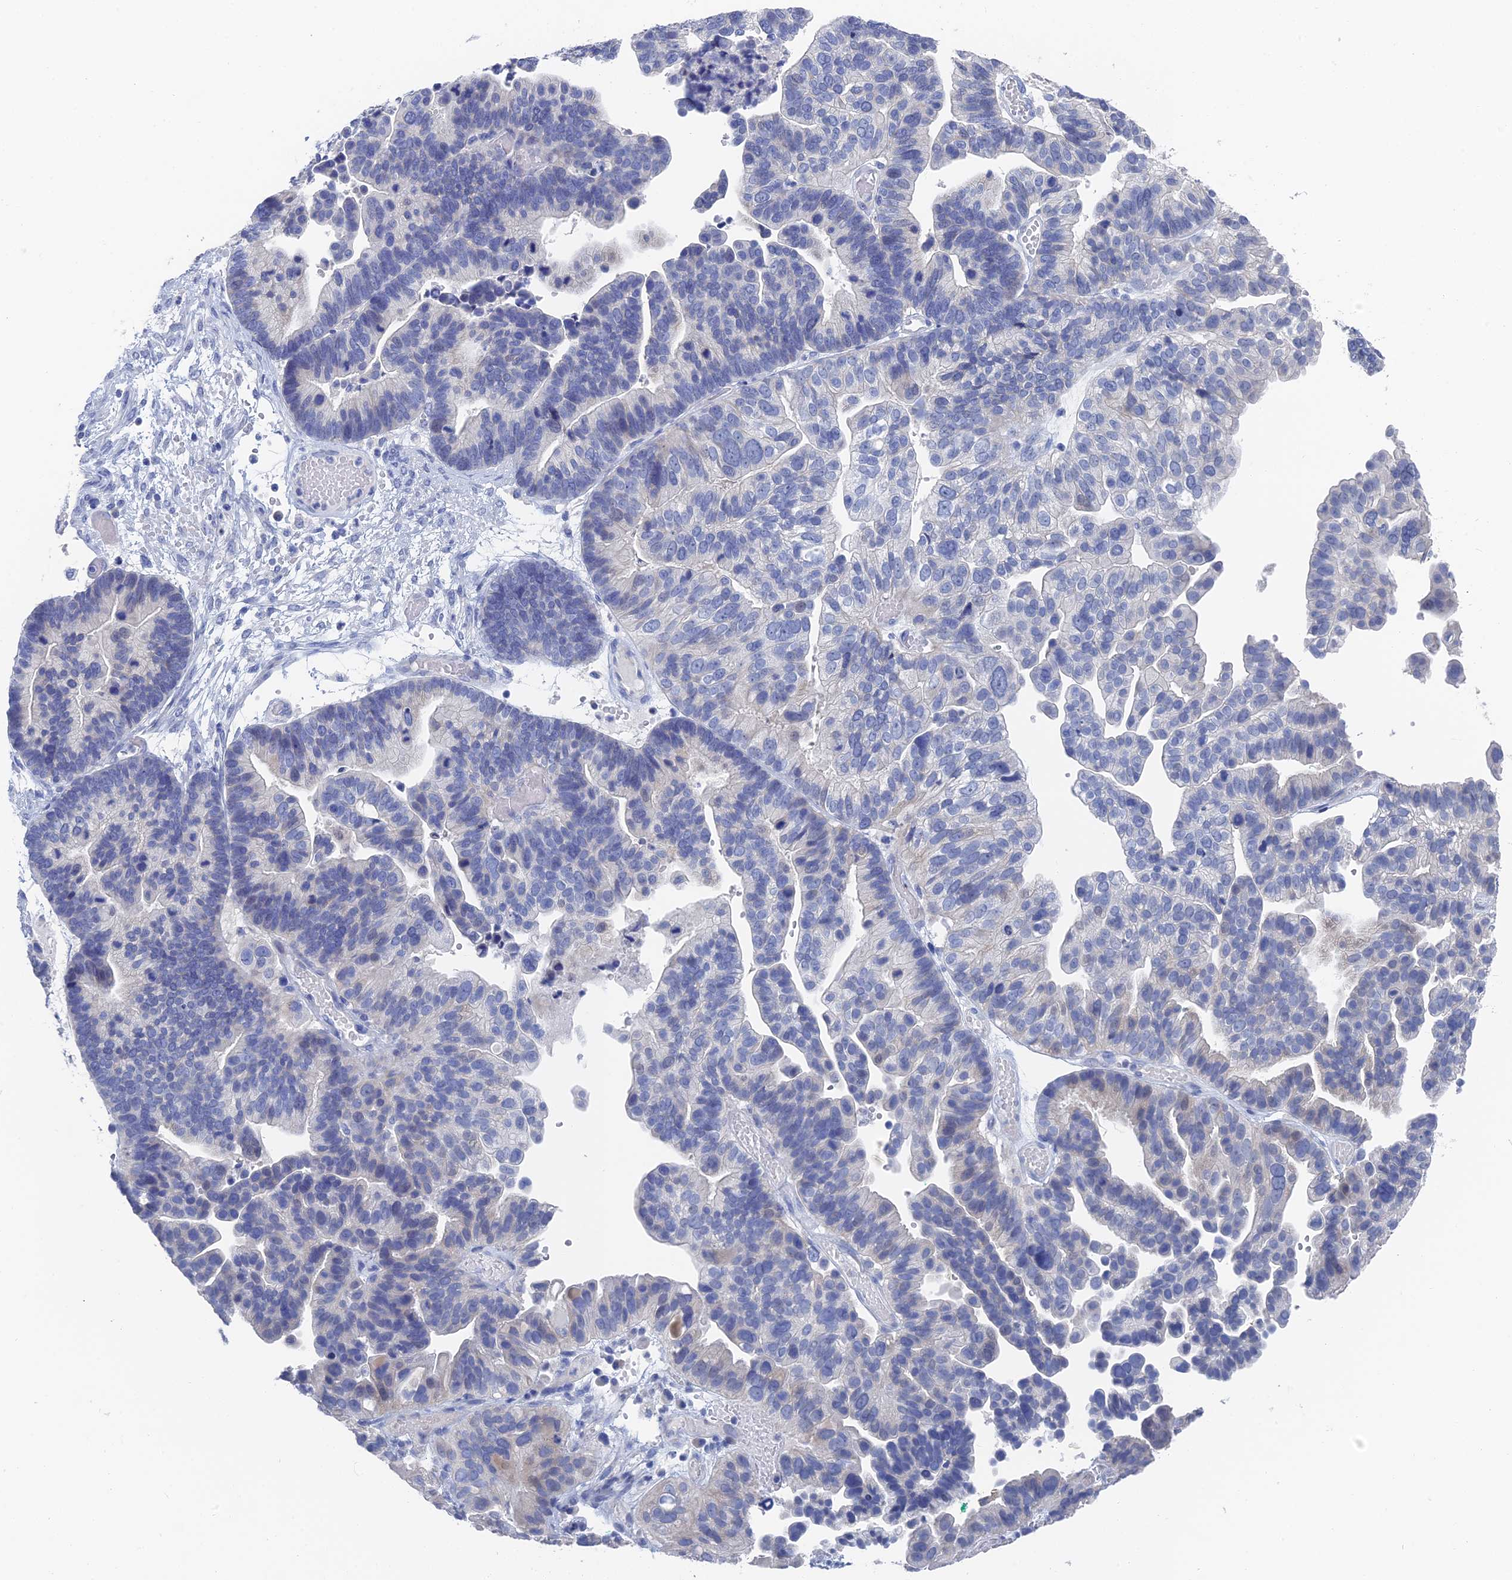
{"staining": {"intensity": "weak", "quantity": "<25%", "location": "cytoplasmic/membranous"}, "tissue": "ovarian cancer", "cell_type": "Tumor cells", "image_type": "cancer", "snomed": [{"axis": "morphology", "description": "Cystadenocarcinoma, serous, NOS"}, {"axis": "topography", "description": "Ovary"}], "caption": "A high-resolution photomicrograph shows IHC staining of ovarian serous cystadenocarcinoma, which demonstrates no significant positivity in tumor cells.", "gene": "GFAP", "patient": {"sex": "female", "age": 56}}